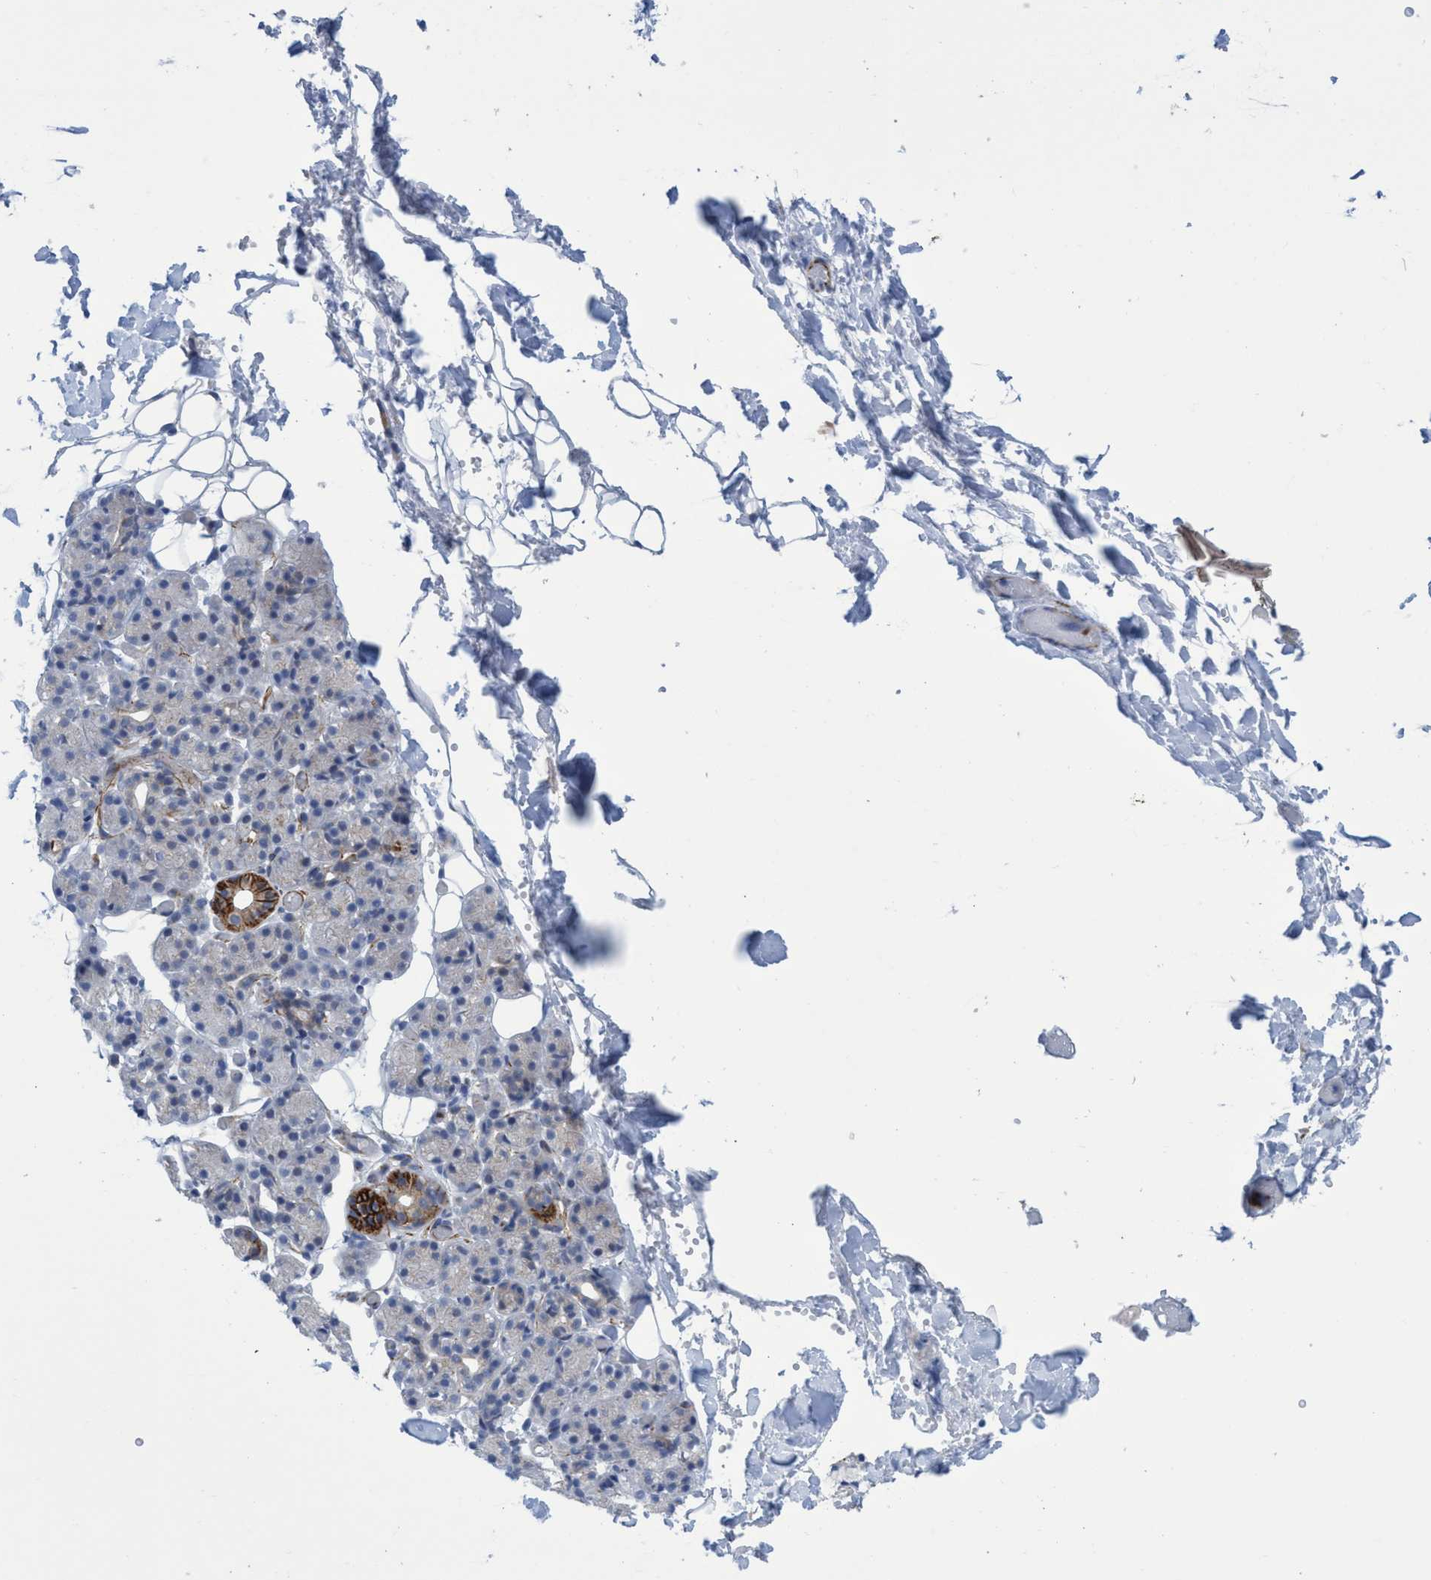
{"staining": {"intensity": "strong", "quantity": "<25%", "location": "cytoplasmic/membranous"}, "tissue": "salivary gland", "cell_type": "Glandular cells", "image_type": "normal", "snomed": [{"axis": "morphology", "description": "Normal tissue, NOS"}, {"axis": "topography", "description": "Salivary gland"}], "caption": "Salivary gland stained with a brown dye reveals strong cytoplasmic/membranous positive positivity in about <25% of glandular cells.", "gene": "SLC43A2", "patient": {"sex": "male", "age": 63}}